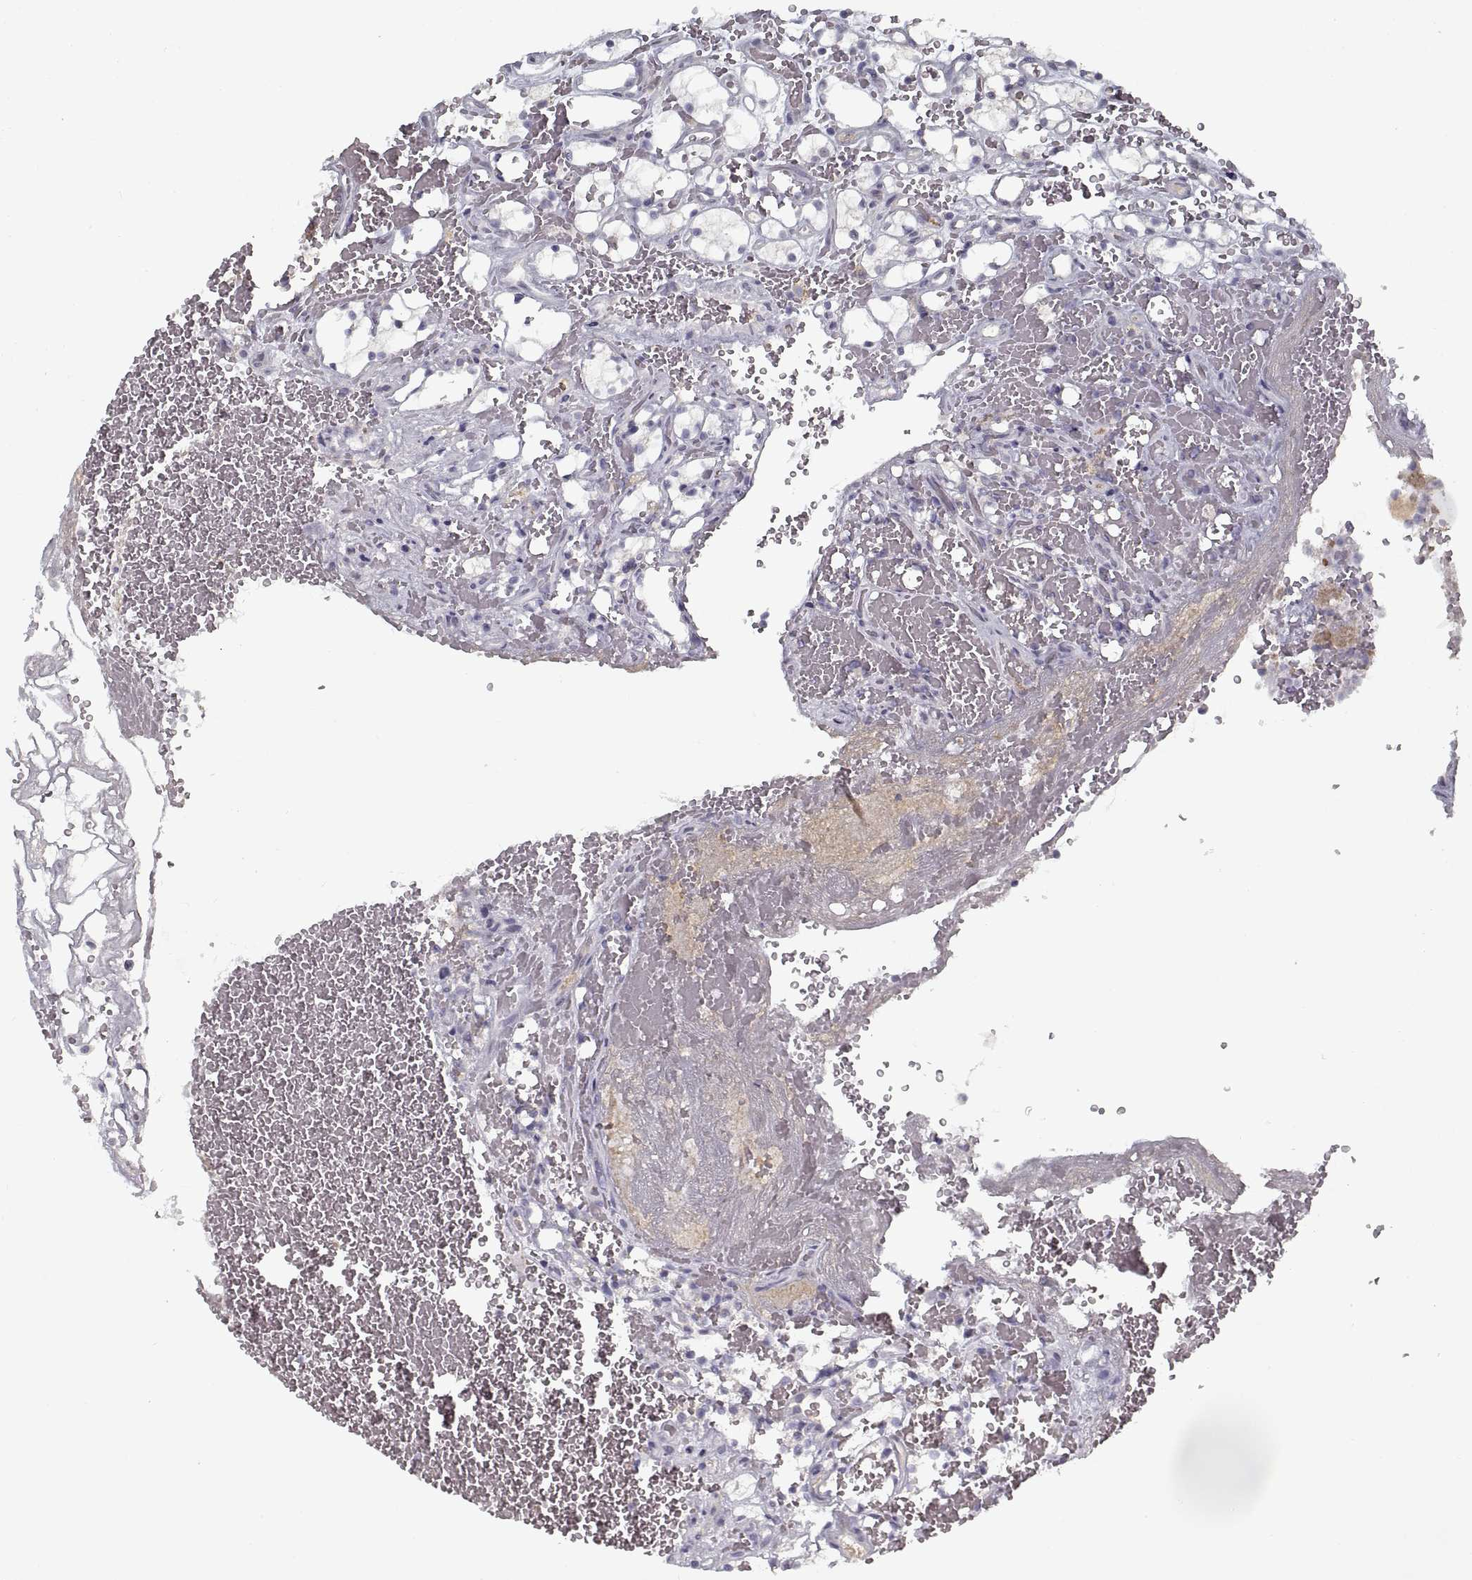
{"staining": {"intensity": "negative", "quantity": "none", "location": "none"}, "tissue": "renal cancer", "cell_type": "Tumor cells", "image_type": "cancer", "snomed": [{"axis": "morphology", "description": "Adenocarcinoma, NOS"}, {"axis": "topography", "description": "Kidney"}], "caption": "Tumor cells are negative for protein expression in human renal cancer.", "gene": "GAD2", "patient": {"sex": "female", "age": 69}}